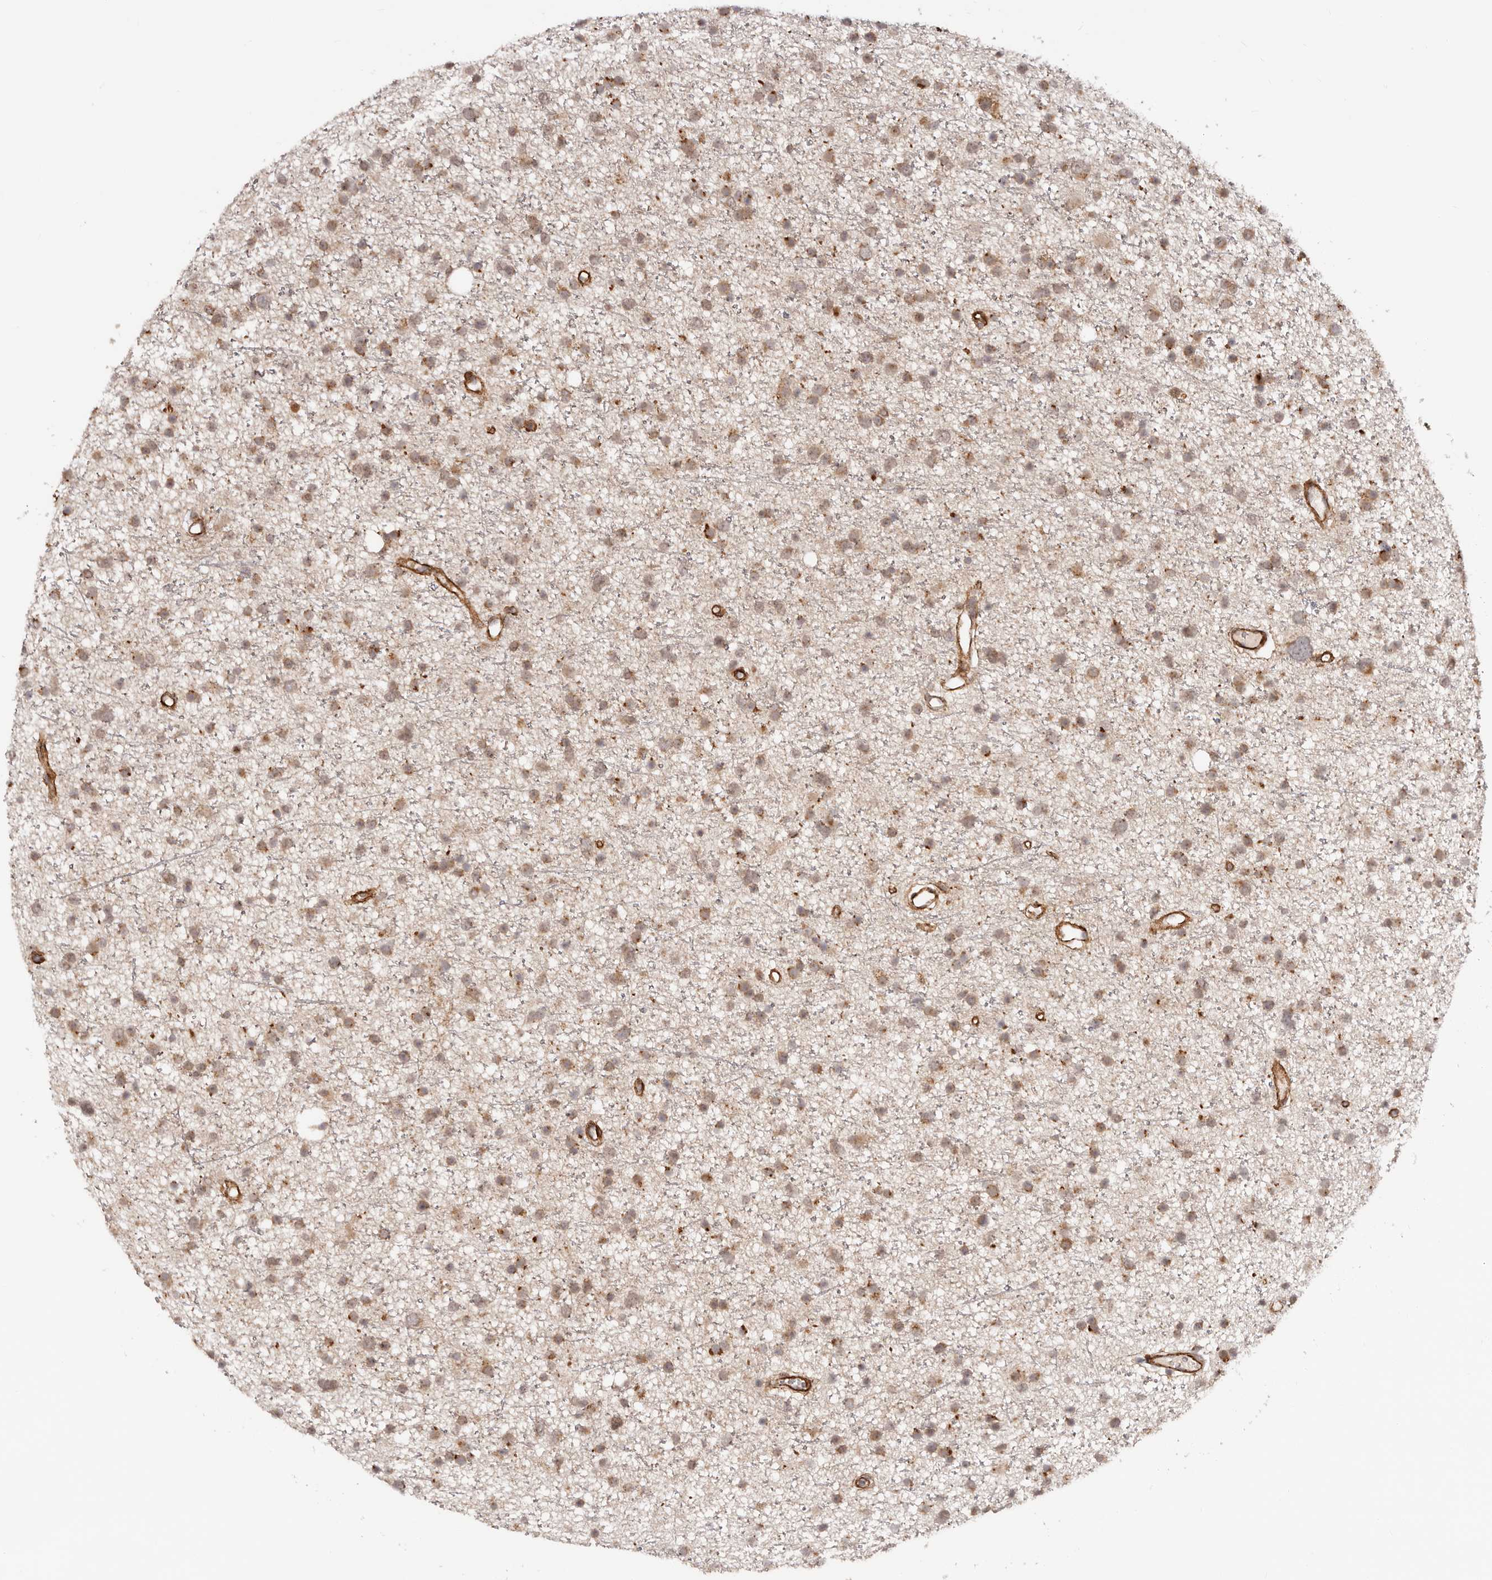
{"staining": {"intensity": "moderate", "quantity": ">75%", "location": "cytoplasmic/membranous"}, "tissue": "glioma", "cell_type": "Tumor cells", "image_type": "cancer", "snomed": [{"axis": "morphology", "description": "Glioma, malignant, Low grade"}, {"axis": "topography", "description": "Cerebral cortex"}], "caption": "Immunohistochemical staining of glioma shows moderate cytoplasmic/membranous protein expression in about >75% of tumor cells.", "gene": "MICAL2", "patient": {"sex": "female", "age": 39}}